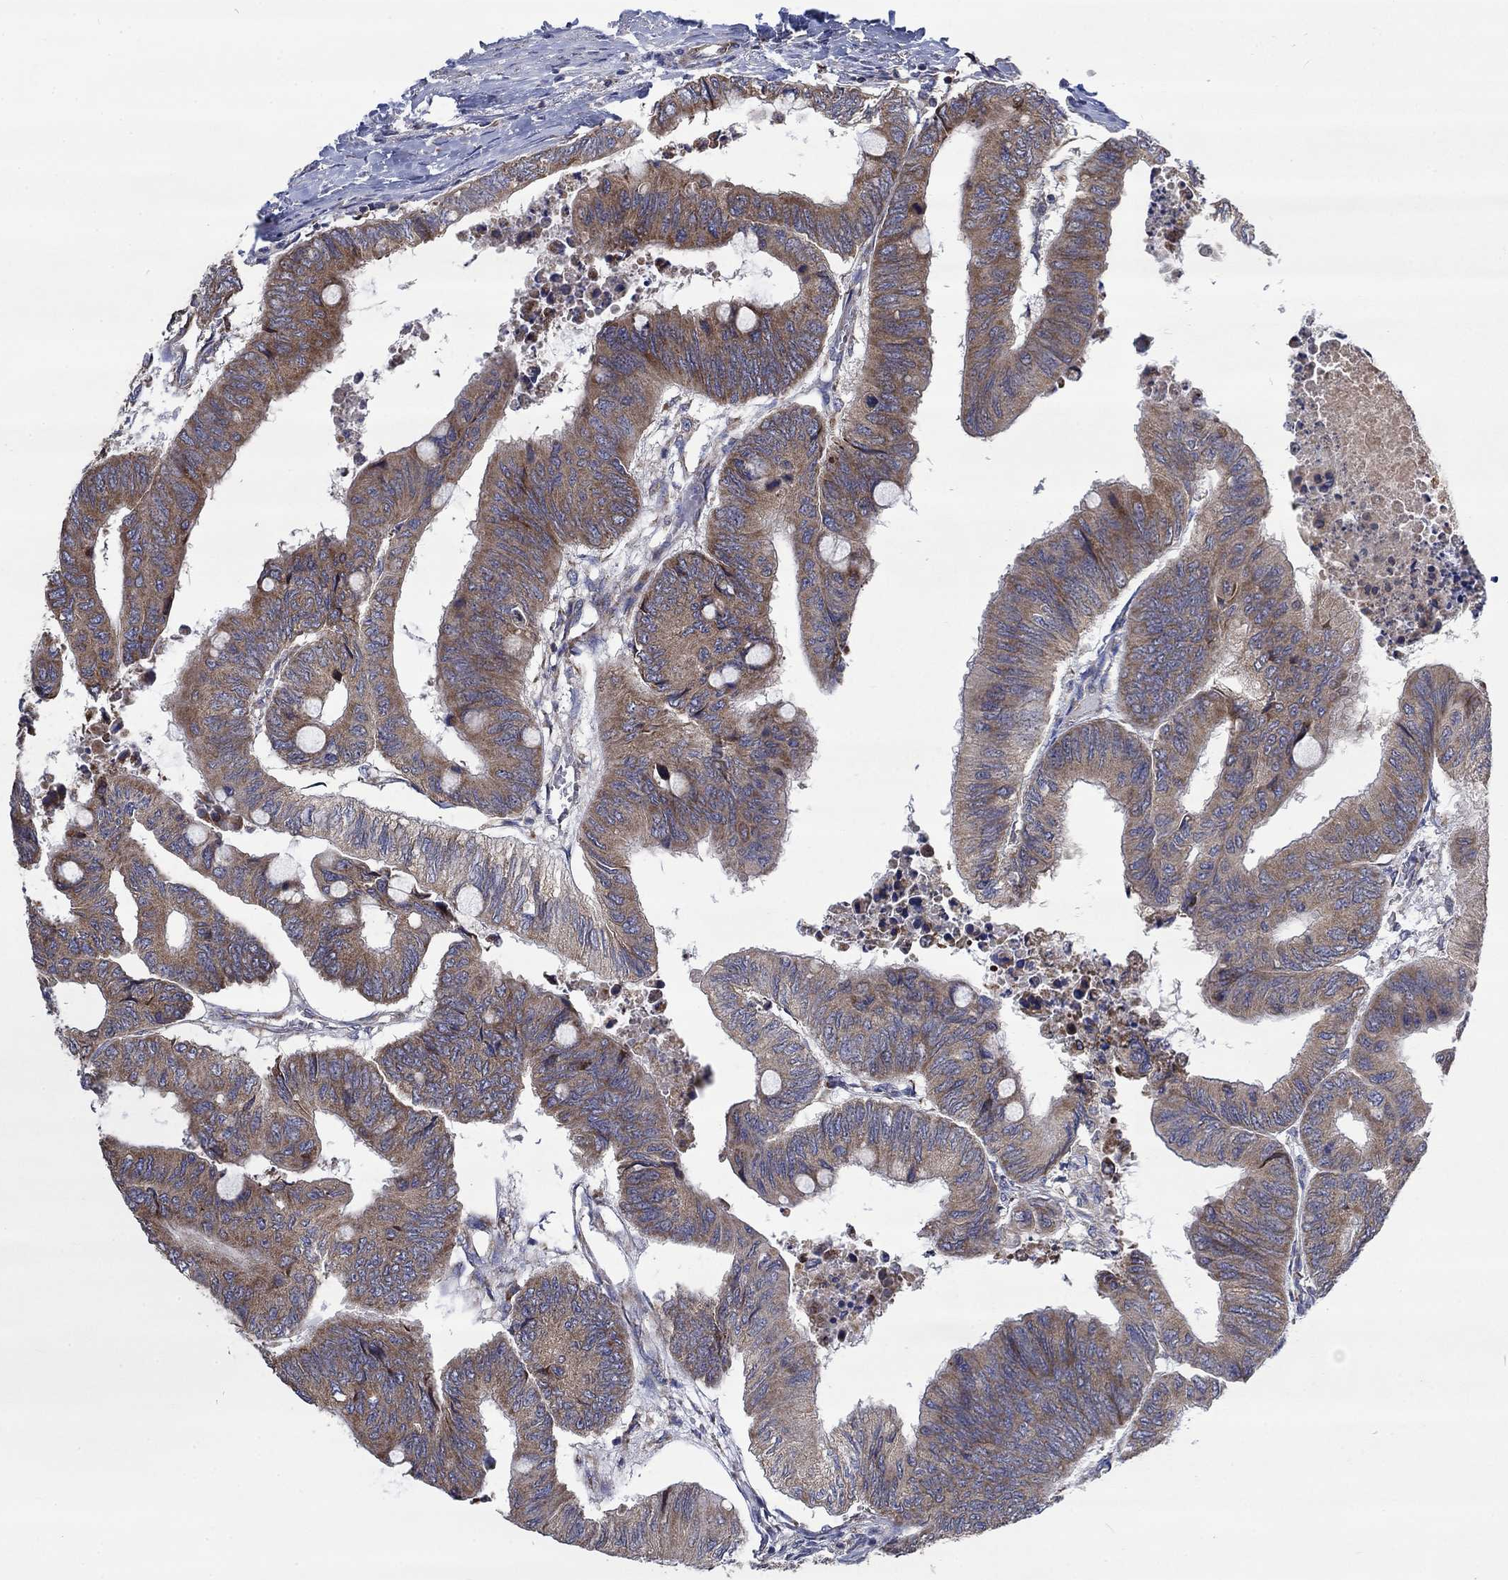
{"staining": {"intensity": "moderate", "quantity": "25%-75%", "location": "cytoplasmic/membranous"}, "tissue": "colorectal cancer", "cell_type": "Tumor cells", "image_type": "cancer", "snomed": [{"axis": "morphology", "description": "Normal tissue, NOS"}, {"axis": "morphology", "description": "Adenocarcinoma, NOS"}, {"axis": "topography", "description": "Rectum"}, {"axis": "topography", "description": "Peripheral nerve tissue"}], "caption": "Colorectal cancer stained with a protein marker reveals moderate staining in tumor cells.", "gene": "RPLP0", "patient": {"sex": "male", "age": 92}}